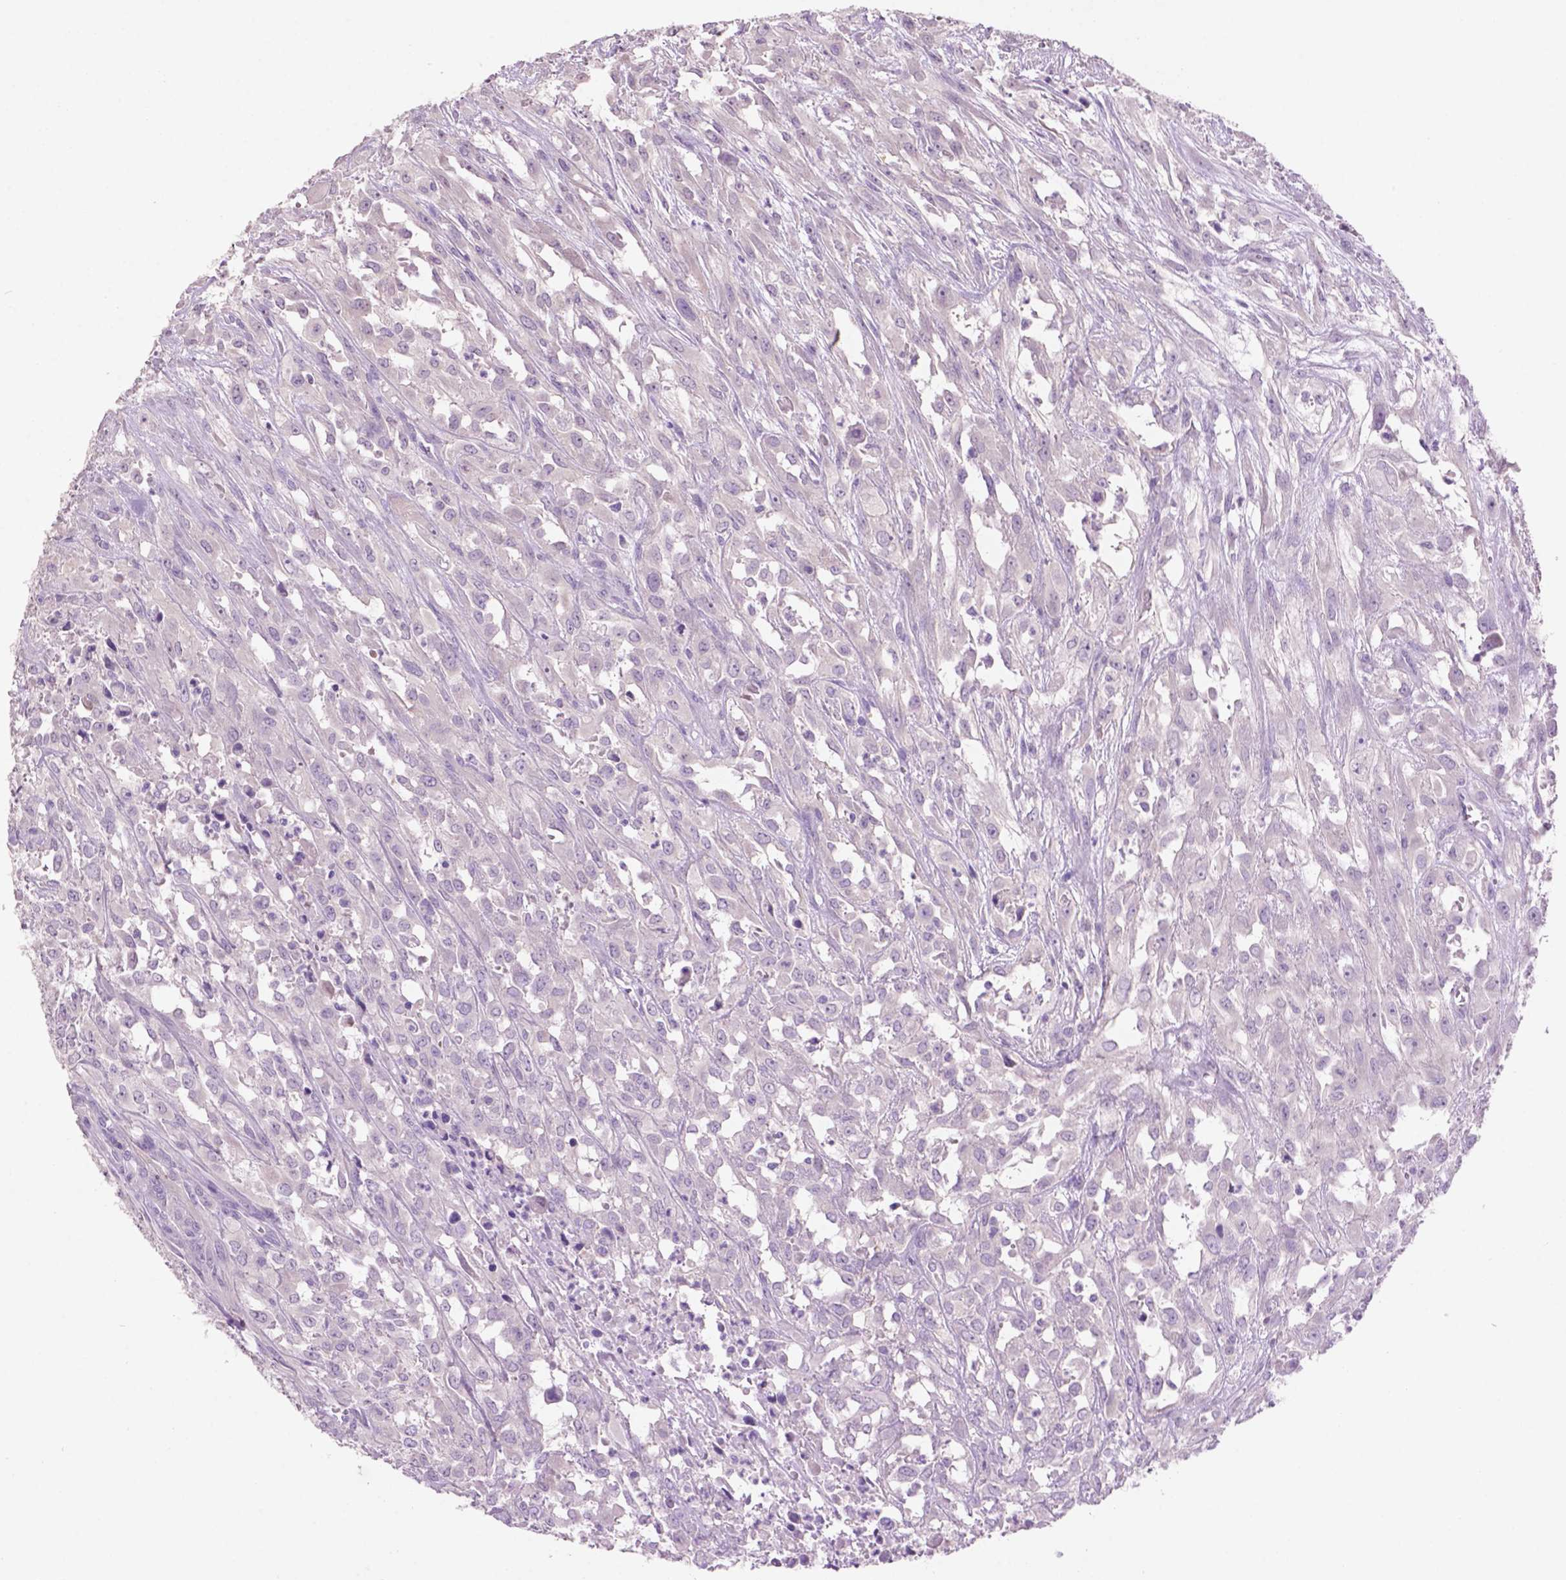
{"staining": {"intensity": "negative", "quantity": "none", "location": "none"}, "tissue": "urothelial cancer", "cell_type": "Tumor cells", "image_type": "cancer", "snomed": [{"axis": "morphology", "description": "Urothelial carcinoma, High grade"}, {"axis": "topography", "description": "Urinary bladder"}], "caption": "This is an IHC micrograph of human urothelial cancer. There is no expression in tumor cells.", "gene": "CRYBA4", "patient": {"sex": "male", "age": 67}}